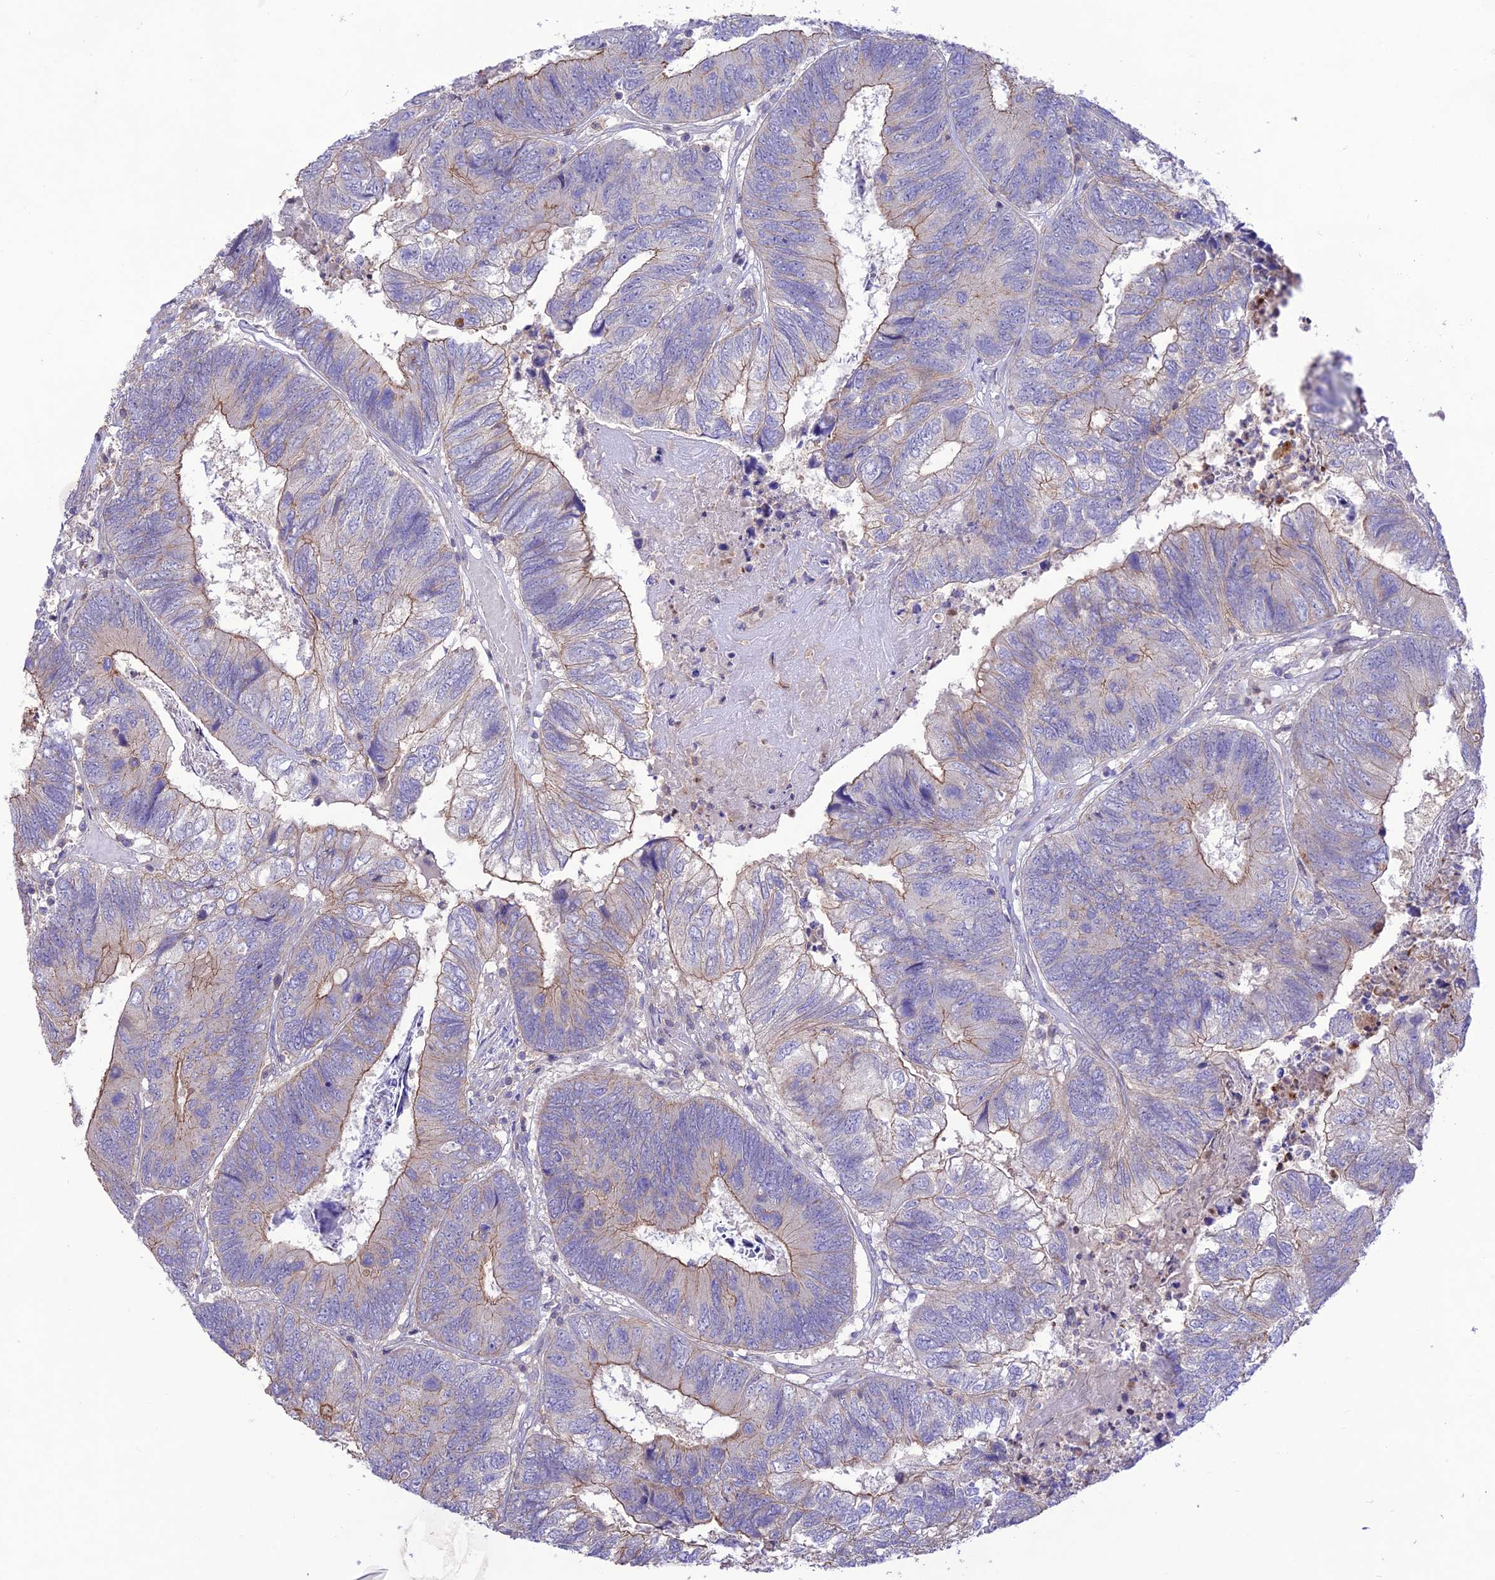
{"staining": {"intensity": "moderate", "quantity": "<25%", "location": "cytoplasmic/membranous"}, "tissue": "colorectal cancer", "cell_type": "Tumor cells", "image_type": "cancer", "snomed": [{"axis": "morphology", "description": "Adenocarcinoma, NOS"}, {"axis": "topography", "description": "Colon"}], "caption": "Immunohistochemistry (IHC) of adenocarcinoma (colorectal) reveals low levels of moderate cytoplasmic/membranous expression in approximately <25% of tumor cells. The protein of interest is stained brown, and the nuclei are stained in blue (DAB (3,3'-diaminobenzidine) IHC with brightfield microscopy, high magnification).", "gene": "FCHSD1", "patient": {"sex": "female", "age": 67}}